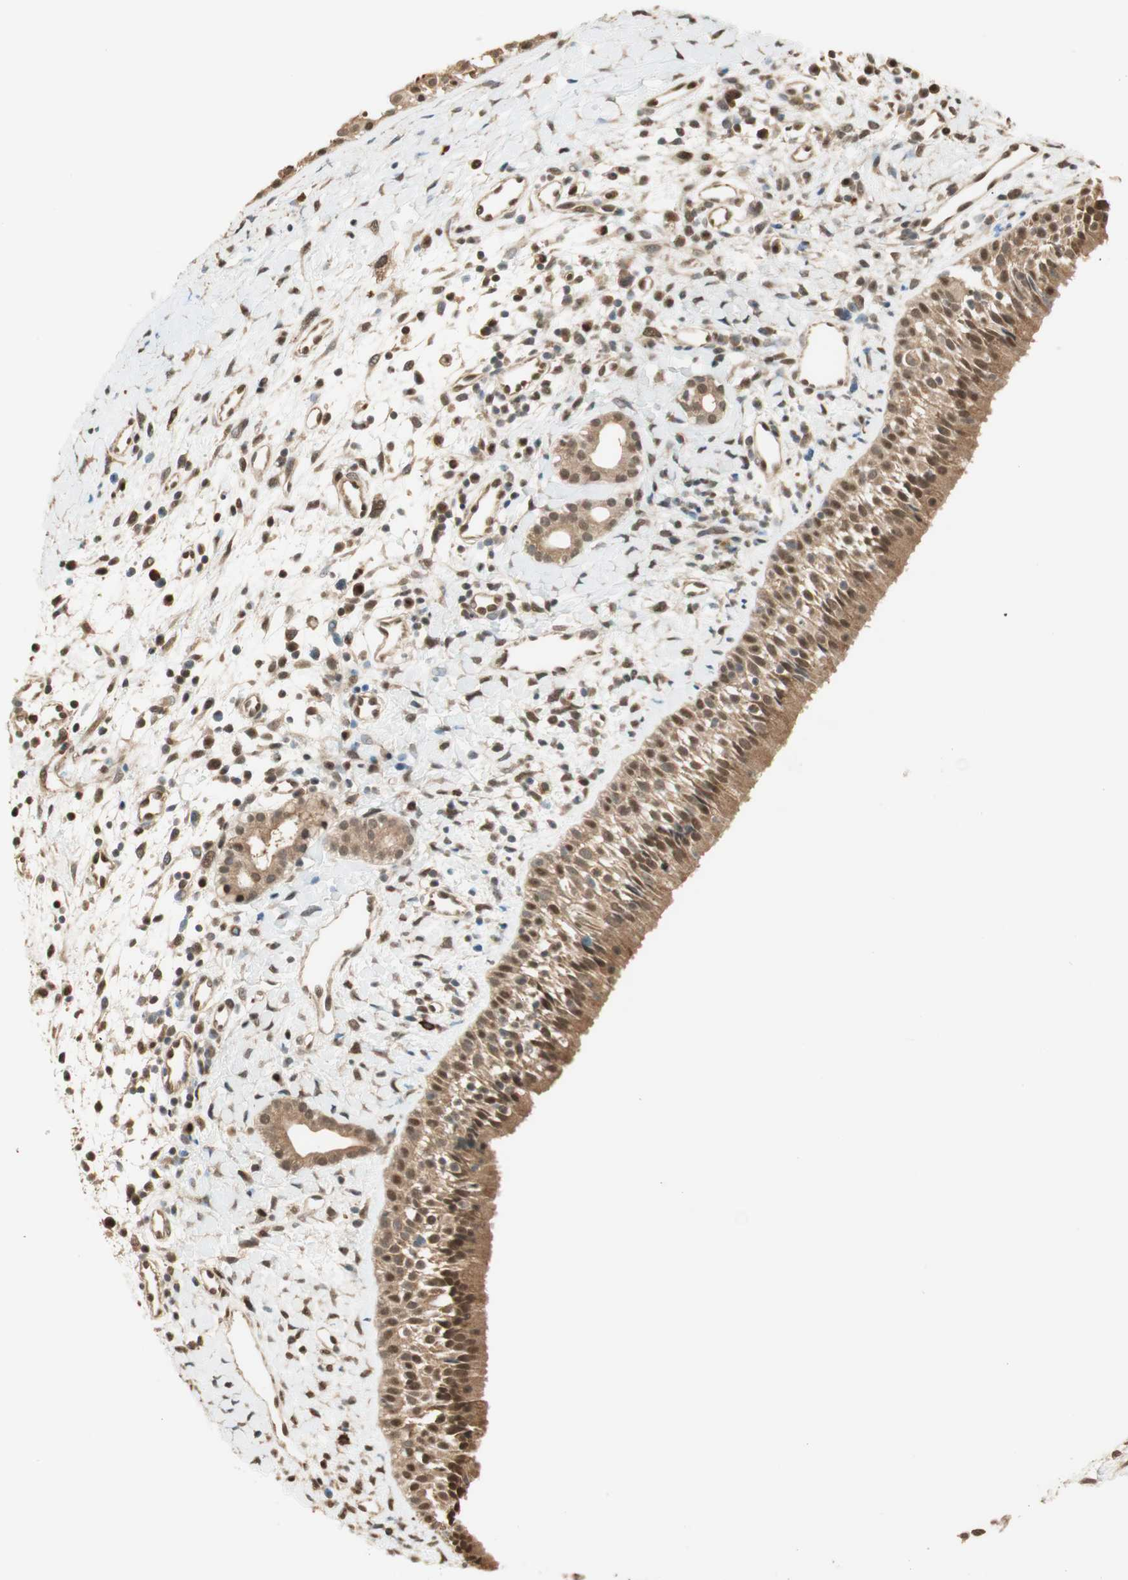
{"staining": {"intensity": "strong", "quantity": ">75%", "location": "cytoplasmic/membranous,nuclear"}, "tissue": "nasopharynx", "cell_type": "Respiratory epithelial cells", "image_type": "normal", "snomed": [{"axis": "morphology", "description": "Normal tissue, NOS"}, {"axis": "topography", "description": "Nasopharynx"}], "caption": "The image exhibits immunohistochemical staining of unremarkable nasopharynx. There is strong cytoplasmic/membranous,nuclear staining is appreciated in about >75% of respiratory epithelial cells. (brown staining indicates protein expression, while blue staining denotes nuclei).", "gene": "ENSG00000268870", "patient": {"sex": "male", "age": 22}}